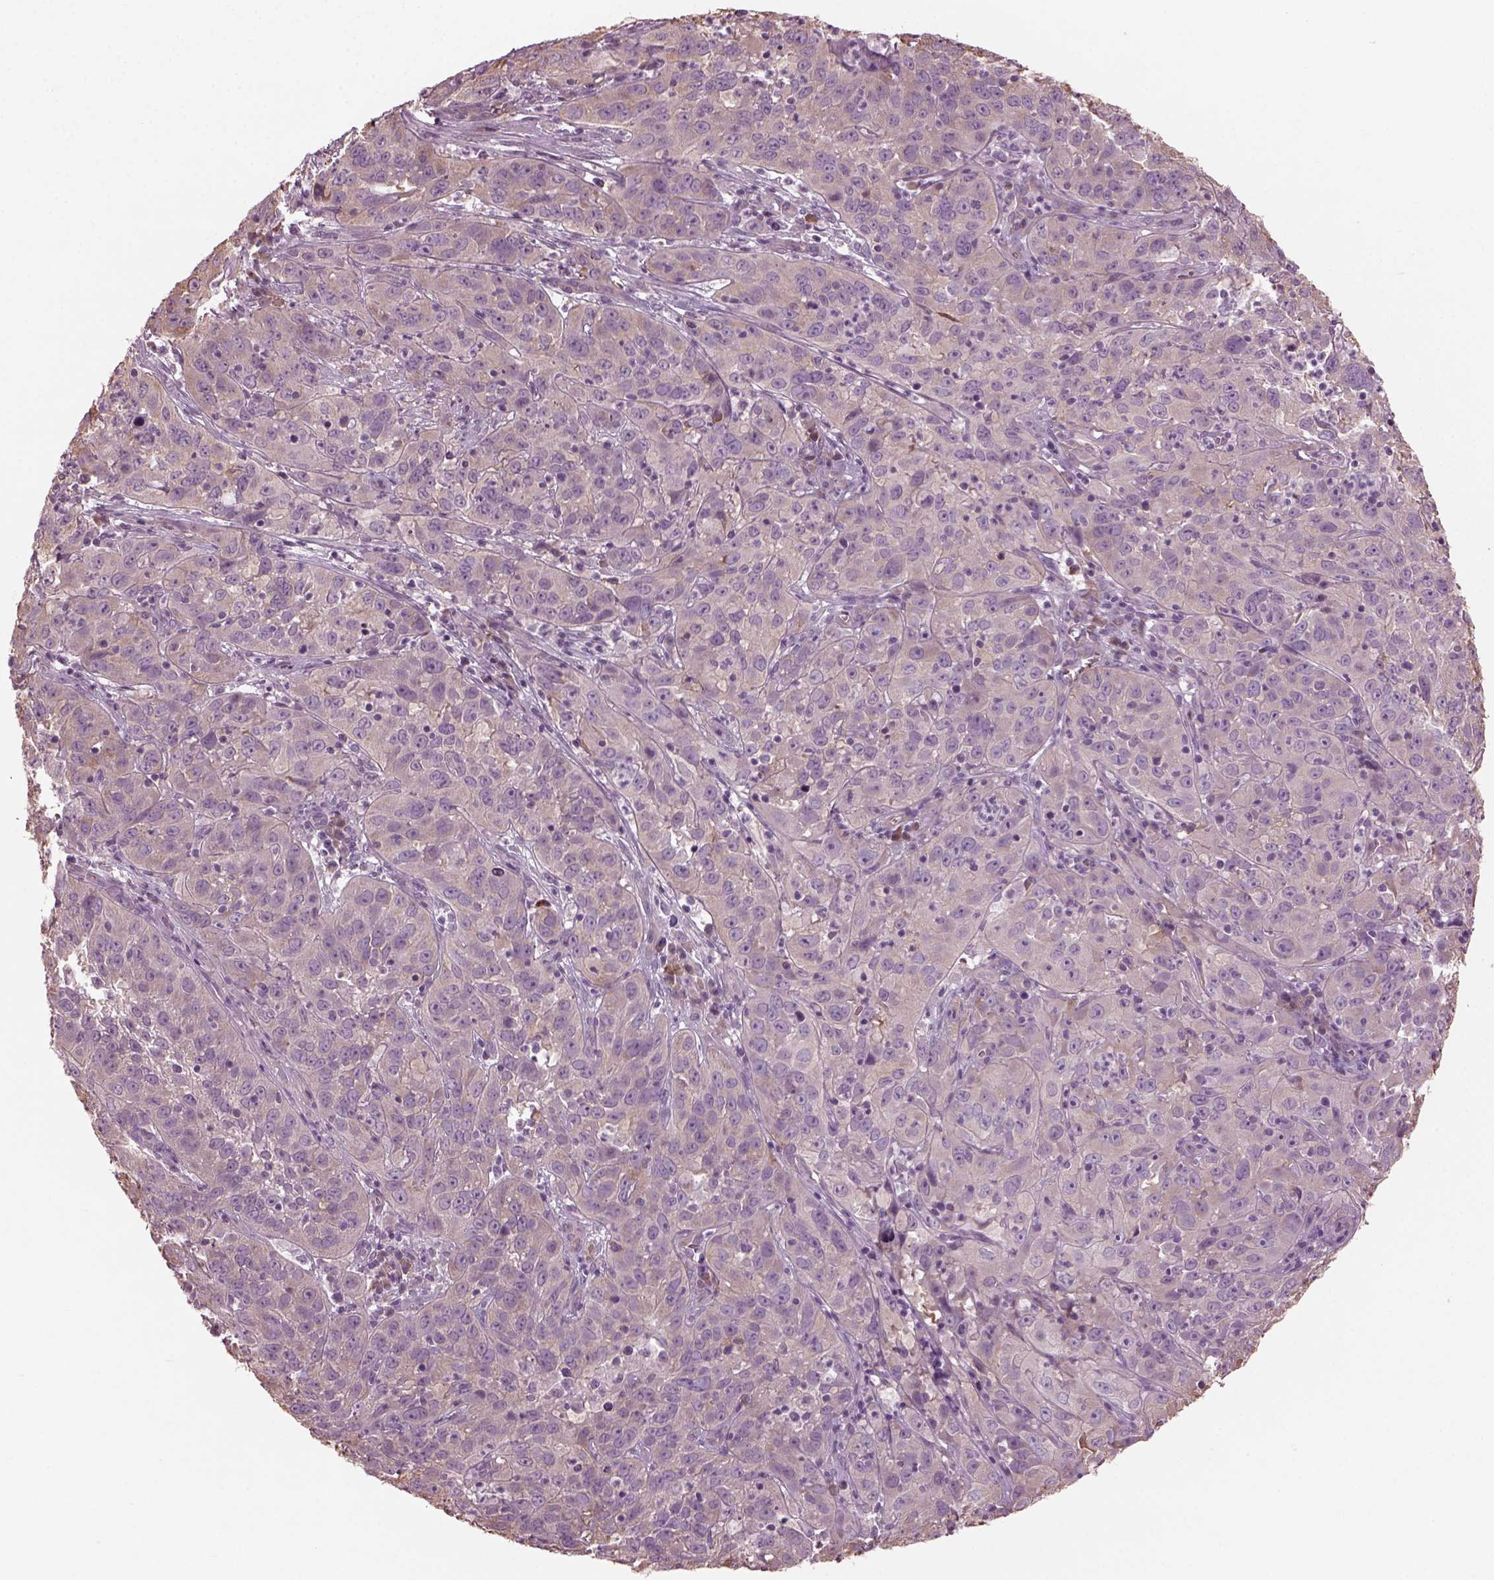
{"staining": {"intensity": "weak", "quantity": "<25%", "location": "cytoplasmic/membranous"}, "tissue": "cervical cancer", "cell_type": "Tumor cells", "image_type": "cancer", "snomed": [{"axis": "morphology", "description": "Squamous cell carcinoma, NOS"}, {"axis": "topography", "description": "Cervix"}], "caption": "Immunohistochemistry (IHC) photomicrograph of neoplastic tissue: cervical squamous cell carcinoma stained with DAB (3,3'-diaminobenzidine) demonstrates no significant protein staining in tumor cells. (DAB (3,3'-diaminobenzidine) immunohistochemistry (IHC), high magnification).", "gene": "CABP5", "patient": {"sex": "female", "age": 32}}